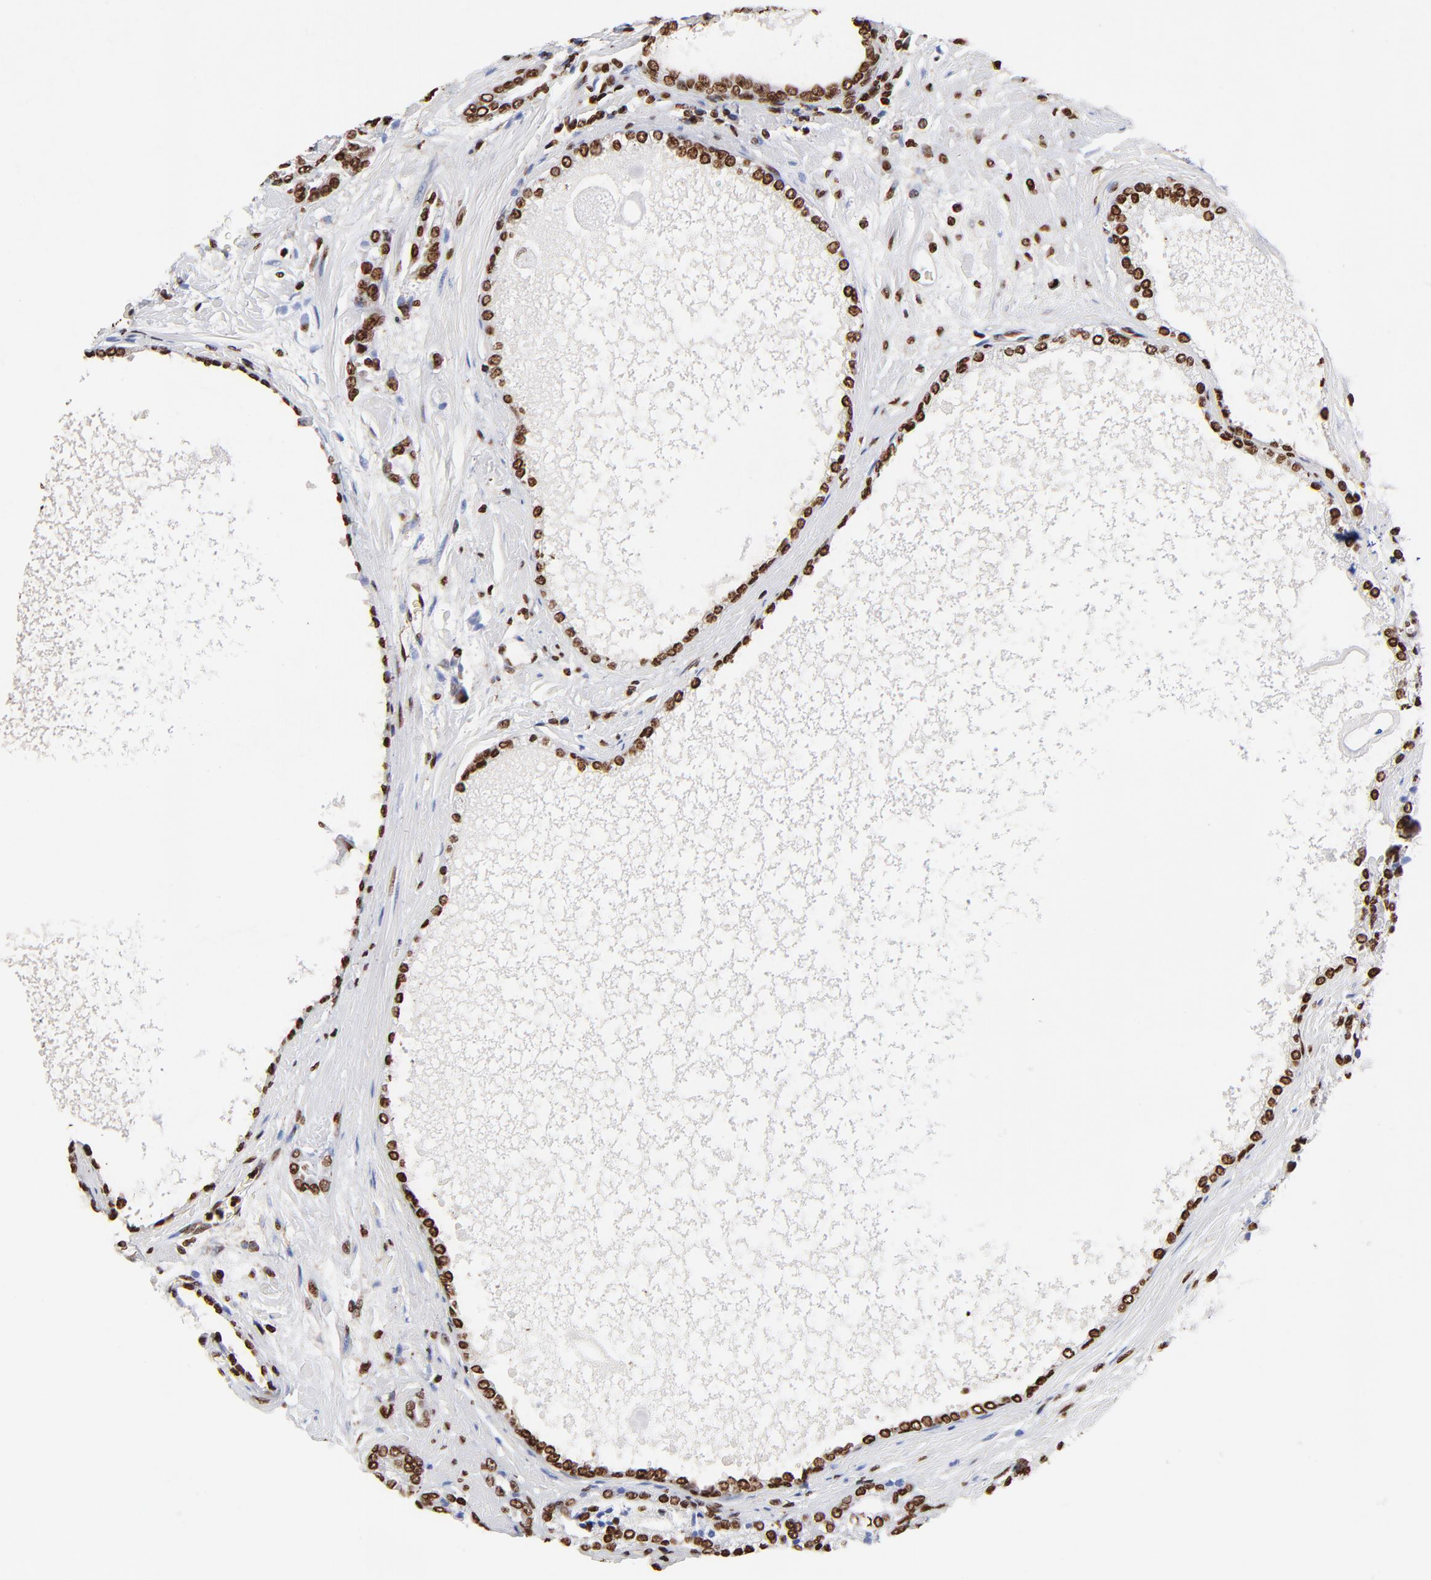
{"staining": {"intensity": "strong", "quantity": ">75%", "location": "nuclear"}, "tissue": "prostate cancer", "cell_type": "Tumor cells", "image_type": "cancer", "snomed": [{"axis": "morphology", "description": "Adenocarcinoma, High grade"}, {"axis": "topography", "description": "Prostate"}], "caption": "A brown stain labels strong nuclear staining of a protein in high-grade adenocarcinoma (prostate) tumor cells. The staining was performed using DAB (3,3'-diaminobenzidine), with brown indicating positive protein expression. Nuclei are stained blue with hematoxylin.", "gene": "FBH1", "patient": {"sex": "male", "age": 71}}